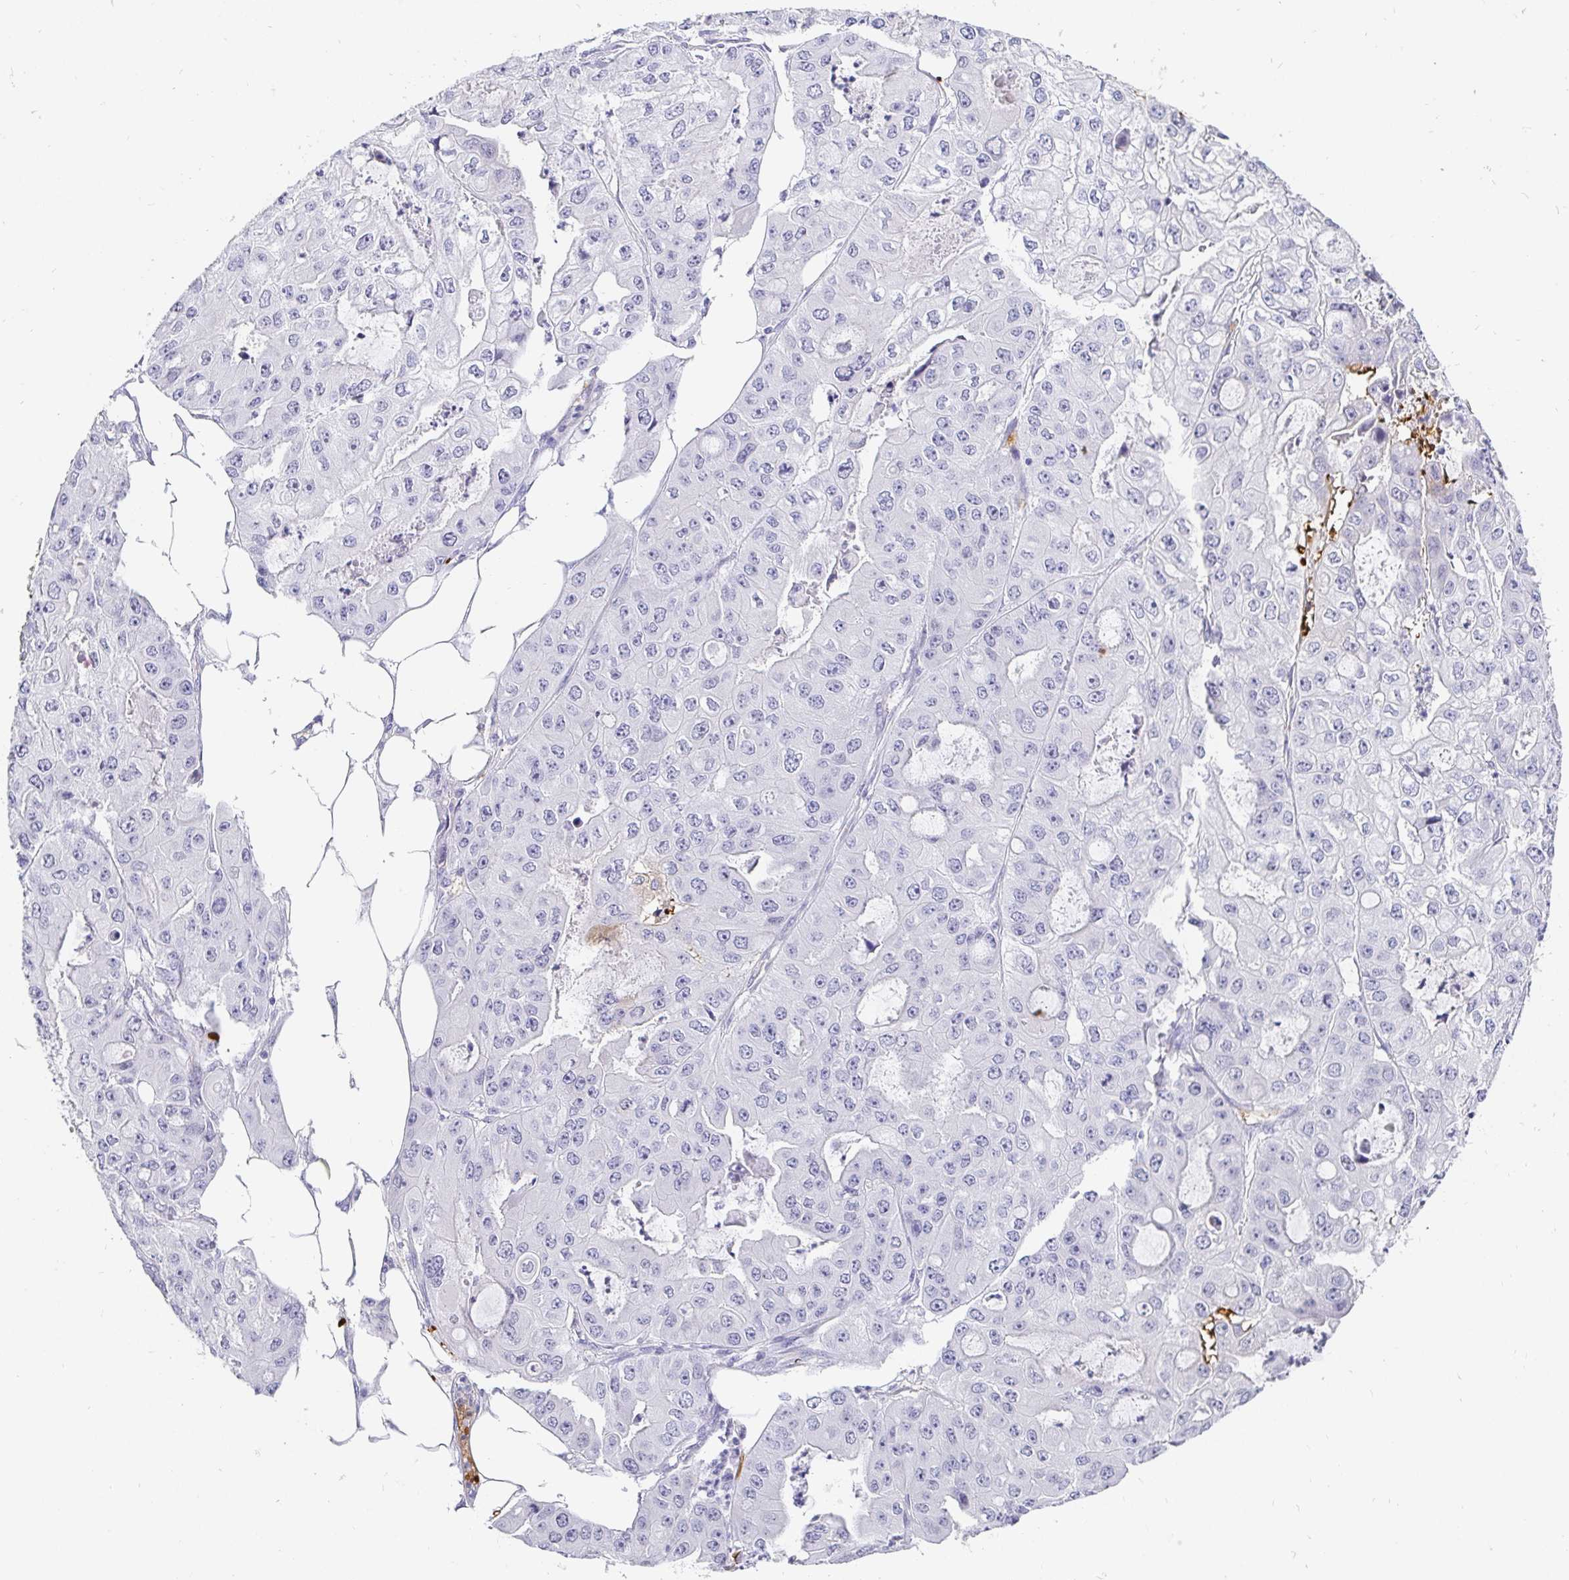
{"staining": {"intensity": "negative", "quantity": "none", "location": "none"}, "tissue": "ovarian cancer", "cell_type": "Tumor cells", "image_type": "cancer", "snomed": [{"axis": "morphology", "description": "Cystadenocarcinoma, serous, NOS"}, {"axis": "topography", "description": "Ovary"}], "caption": "Immunohistochemistry micrograph of neoplastic tissue: ovarian cancer (serous cystadenocarcinoma) stained with DAB (3,3'-diaminobenzidine) displays no significant protein staining in tumor cells.", "gene": "FGF21", "patient": {"sex": "female", "age": 56}}